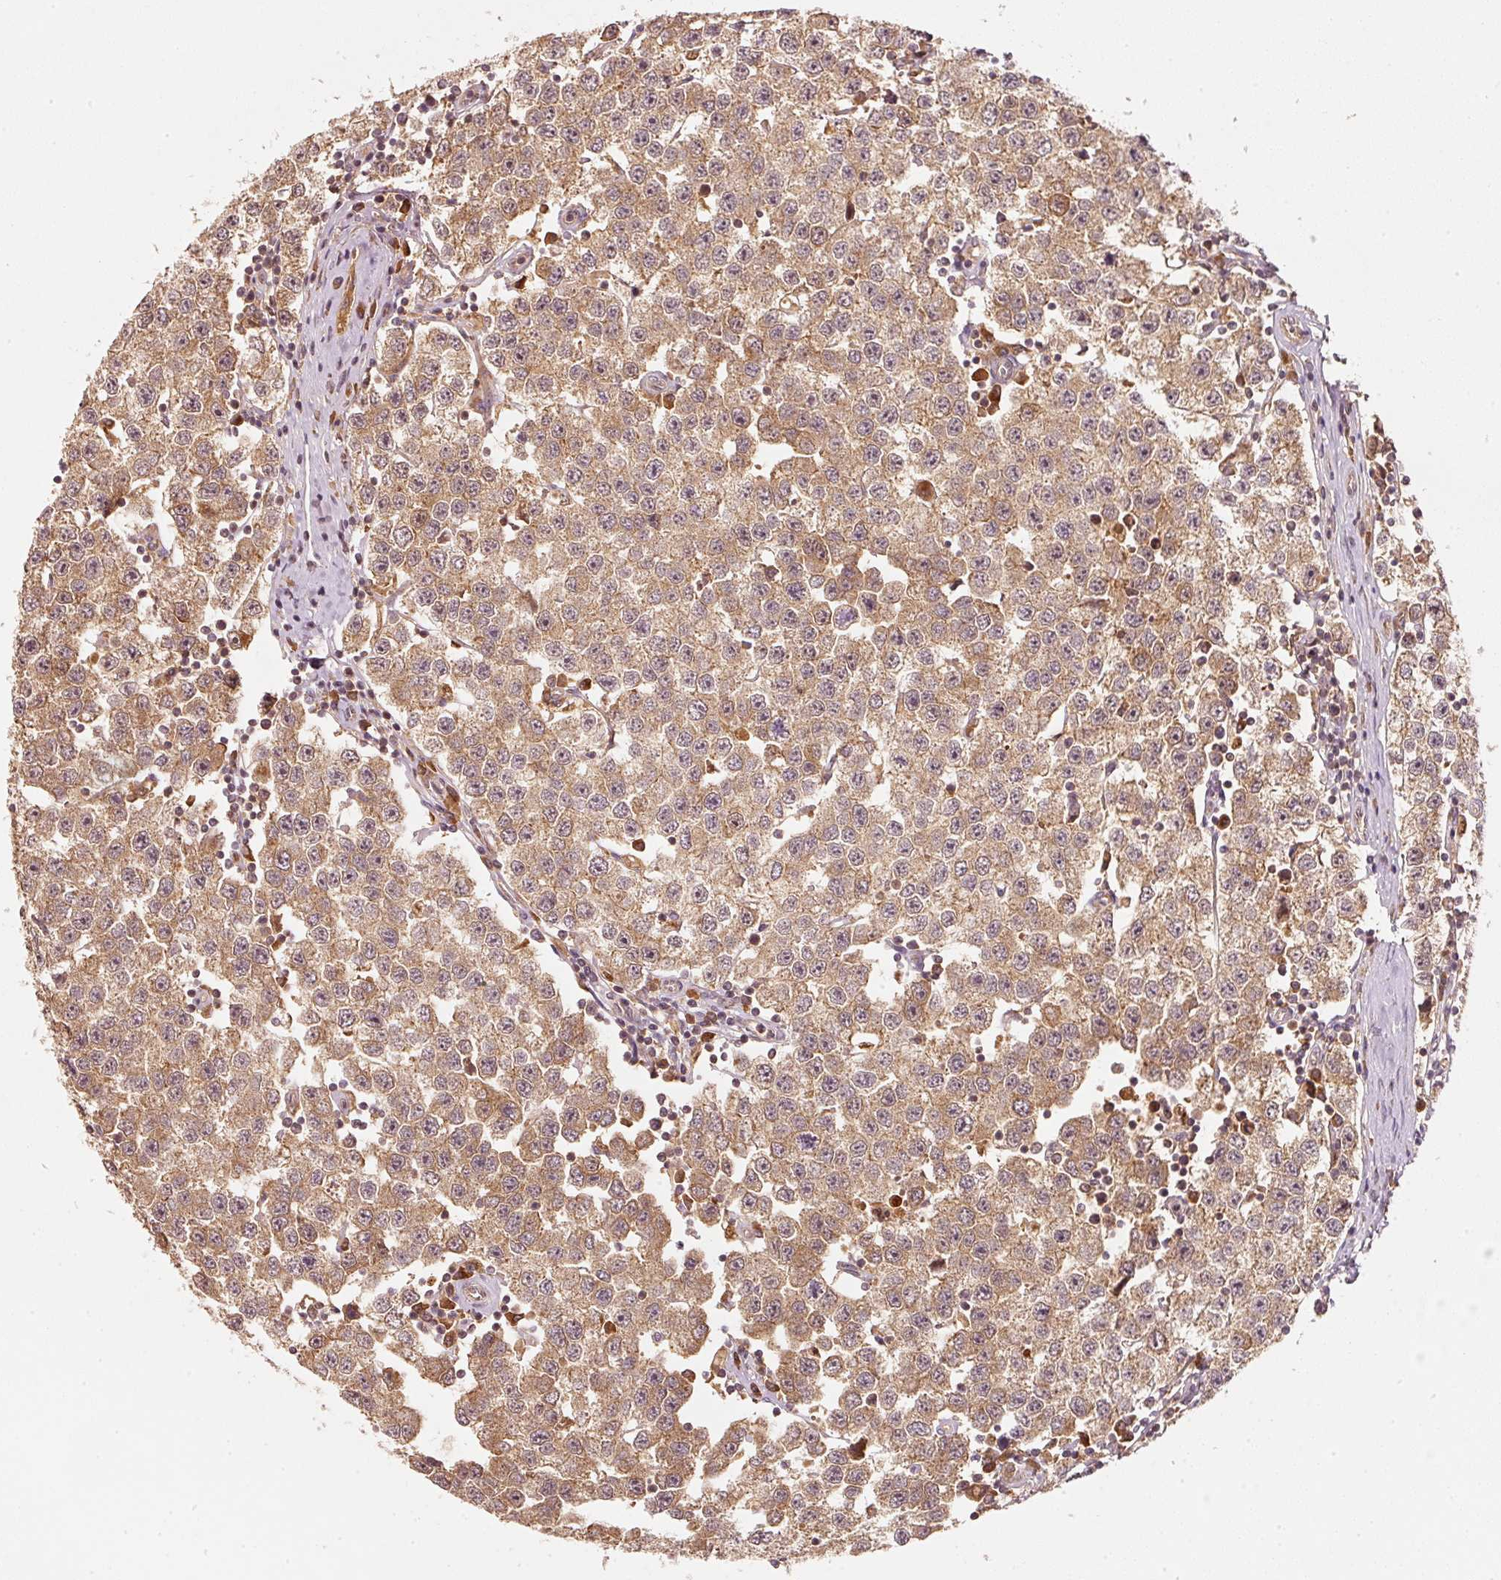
{"staining": {"intensity": "moderate", "quantity": ">75%", "location": "cytoplasmic/membranous"}, "tissue": "testis cancer", "cell_type": "Tumor cells", "image_type": "cancer", "snomed": [{"axis": "morphology", "description": "Seminoma, NOS"}, {"axis": "topography", "description": "Testis"}], "caption": "The photomicrograph displays a brown stain indicating the presence of a protein in the cytoplasmic/membranous of tumor cells in testis seminoma.", "gene": "RRAS2", "patient": {"sex": "male", "age": 34}}